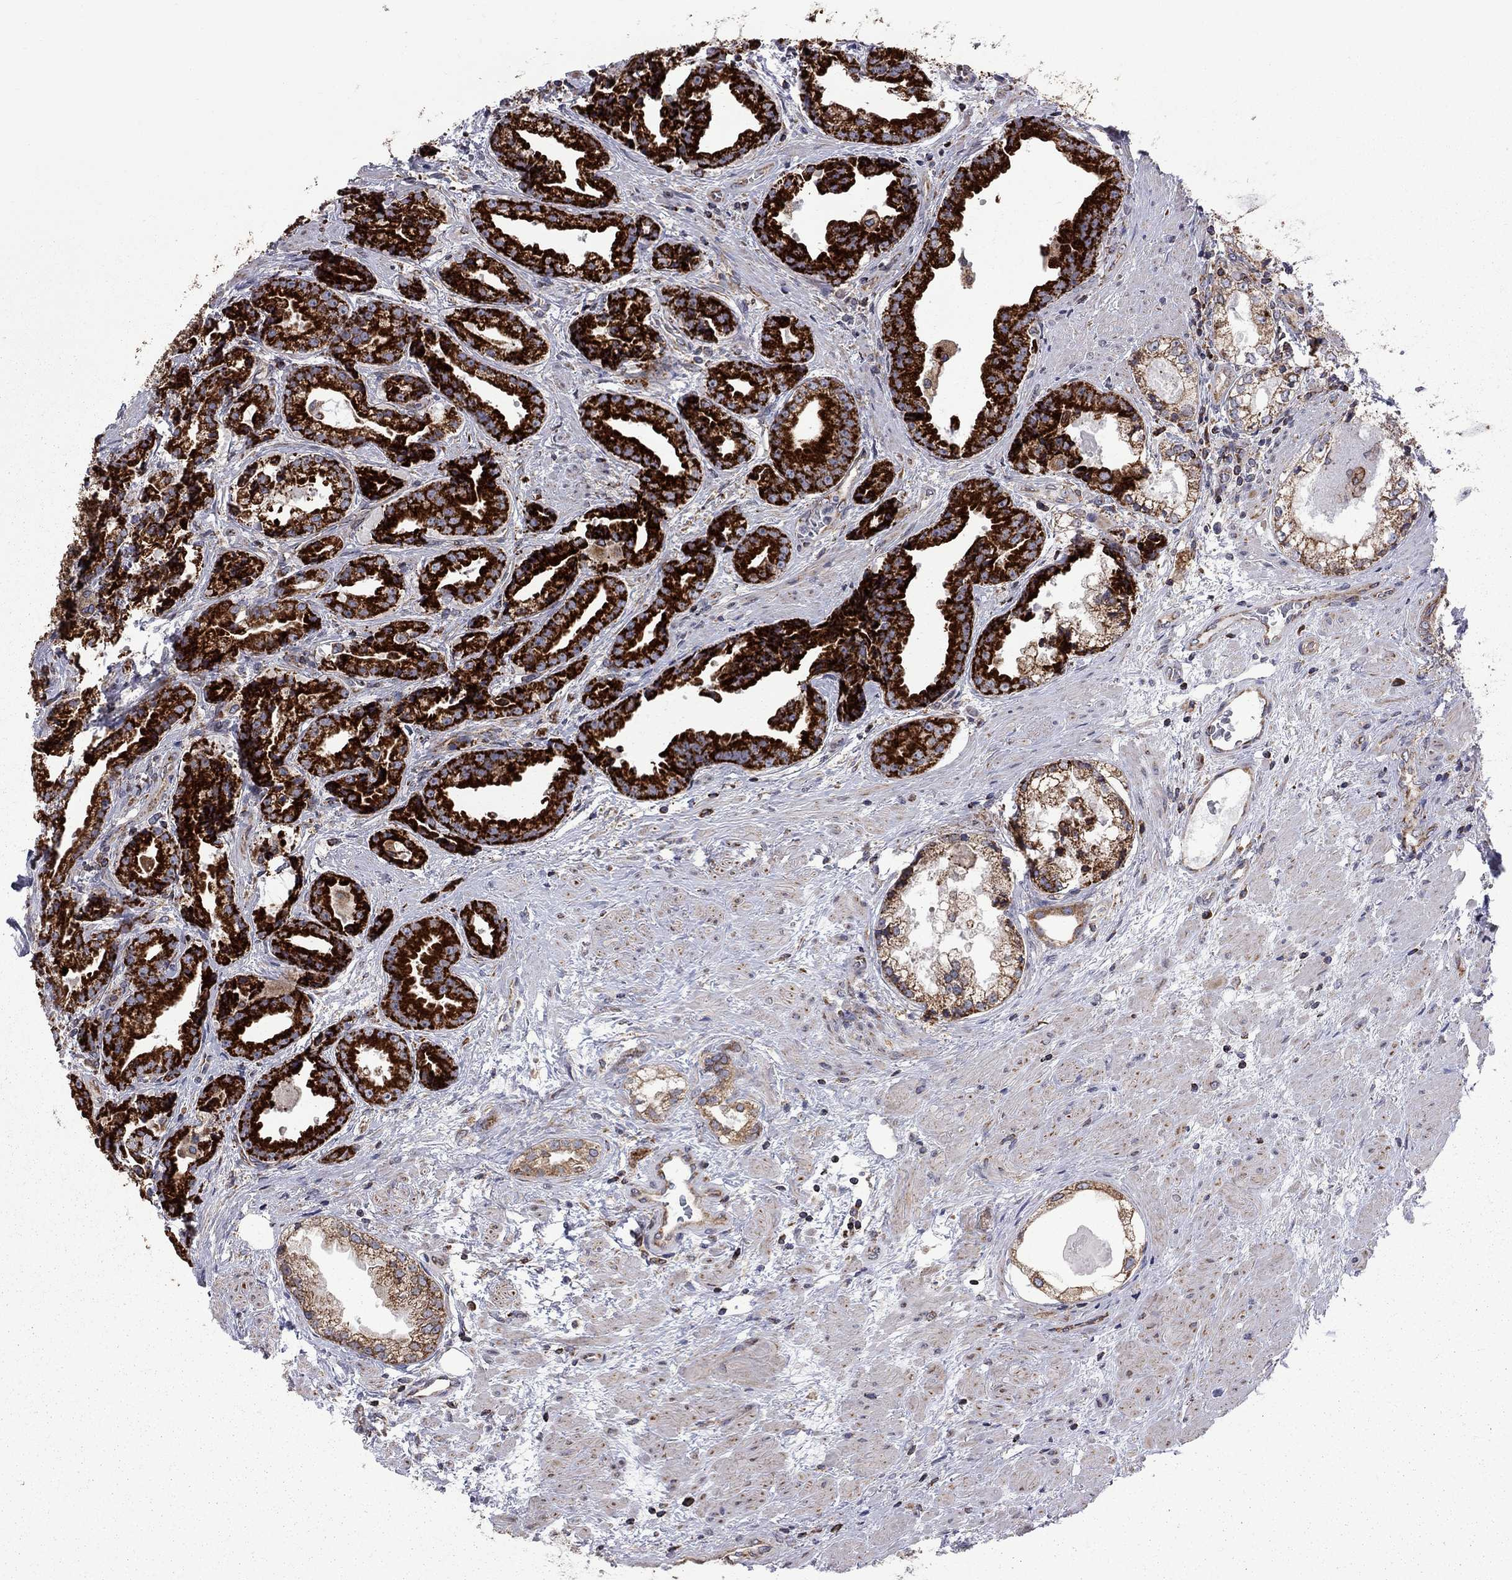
{"staining": {"intensity": "strong", "quantity": "25%-75%", "location": "cytoplasmic/membranous"}, "tissue": "prostate cancer", "cell_type": "Tumor cells", "image_type": "cancer", "snomed": [{"axis": "morphology", "description": "Adenocarcinoma, NOS"}, {"axis": "morphology", "description": "Adenocarcinoma, High grade"}, {"axis": "topography", "description": "Prostate"}], "caption": "This photomicrograph reveals prostate cancer stained with immunohistochemistry (IHC) to label a protein in brown. The cytoplasmic/membranous of tumor cells show strong positivity for the protein. Nuclei are counter-stained blue.", "gene": "CLPTM1", "patient": {"sex": "male", "age": 64}}